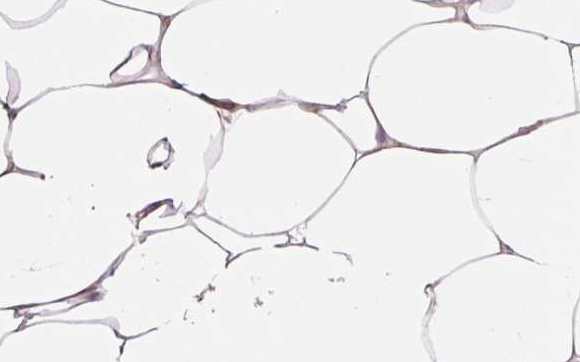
{"staining": {"intensity": "weak", "quantity": ">75%", "location": "cytoplasmic/membranous"}, "tissue": "breast", "cell_type": "Adipocytes", "image_type": "normal", "snomed": [{"axis": "morphology", "description": "Normal tissue, NOS"}, {"axis": "topography", "description": "Breast"}], "caption": "Immunohistochemical staining of benign human breast exhibits >75% levels of weak cytoplasmic/membranous protein expression in approximately >75% of adipocytes.", "gene": "PDAP1", "patient": {"sex": "female", "age": 27}}